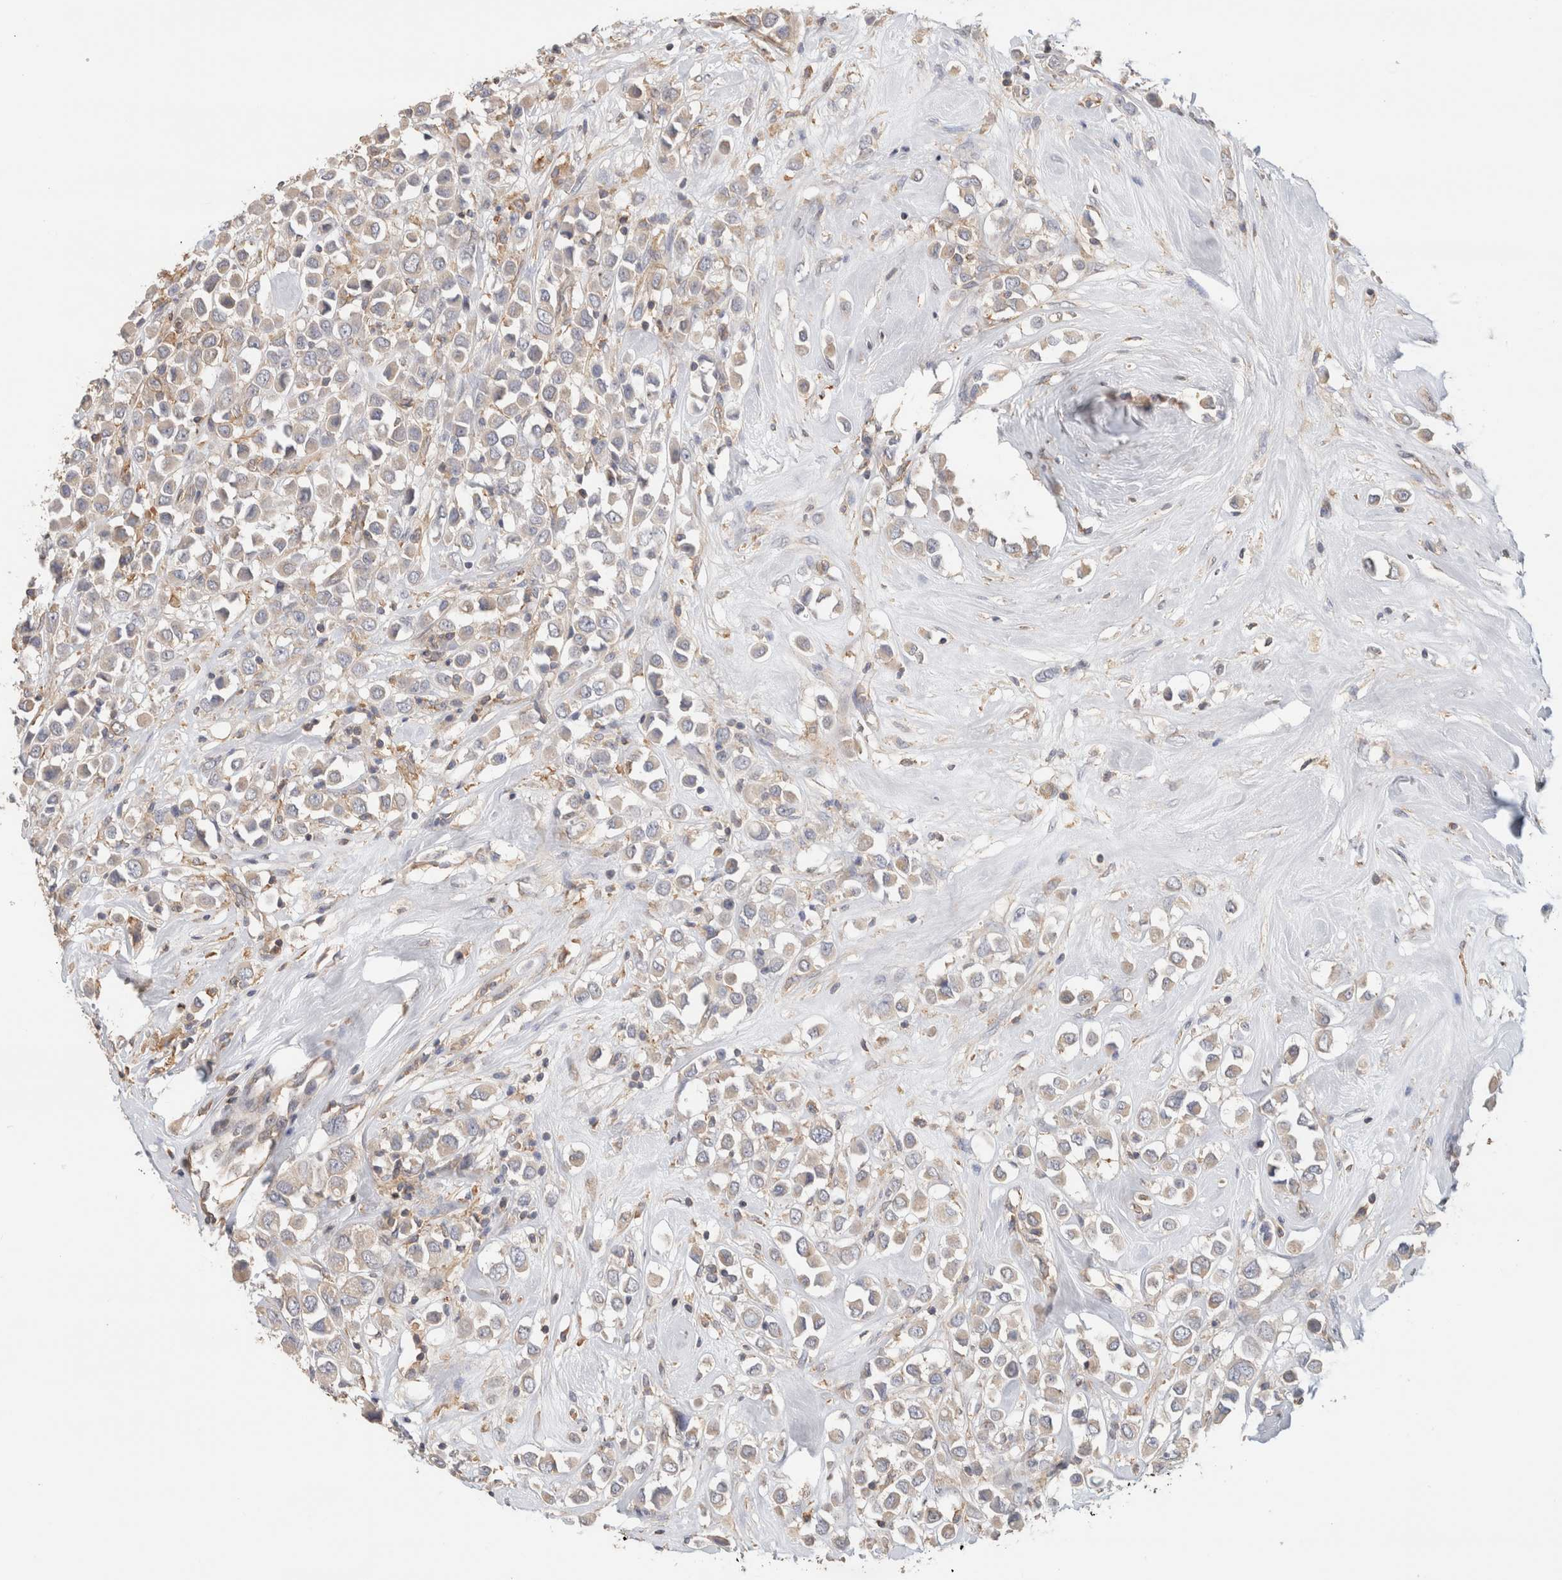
{"staining": {"intensity": "weak", "quantity": "25%-75%", "location": "cytoplasmic/membranous"}, "tissue": "breast cancer", "cell_type": "Tumor cells", "image_type": "cancer", "snomed": [{"axis": "morphology", "description": "Duct carcinoma"}, {"axis": "topography", "description": "Breast"}], "caption": "Human breast cancer stained with a brown dye exhibits weak cytoplasmic/membranous positive positivity in approximately 25%-75% of tumor cells.", "gene": "CFAP418", "patient": {"sex": "female", "age": 61}}